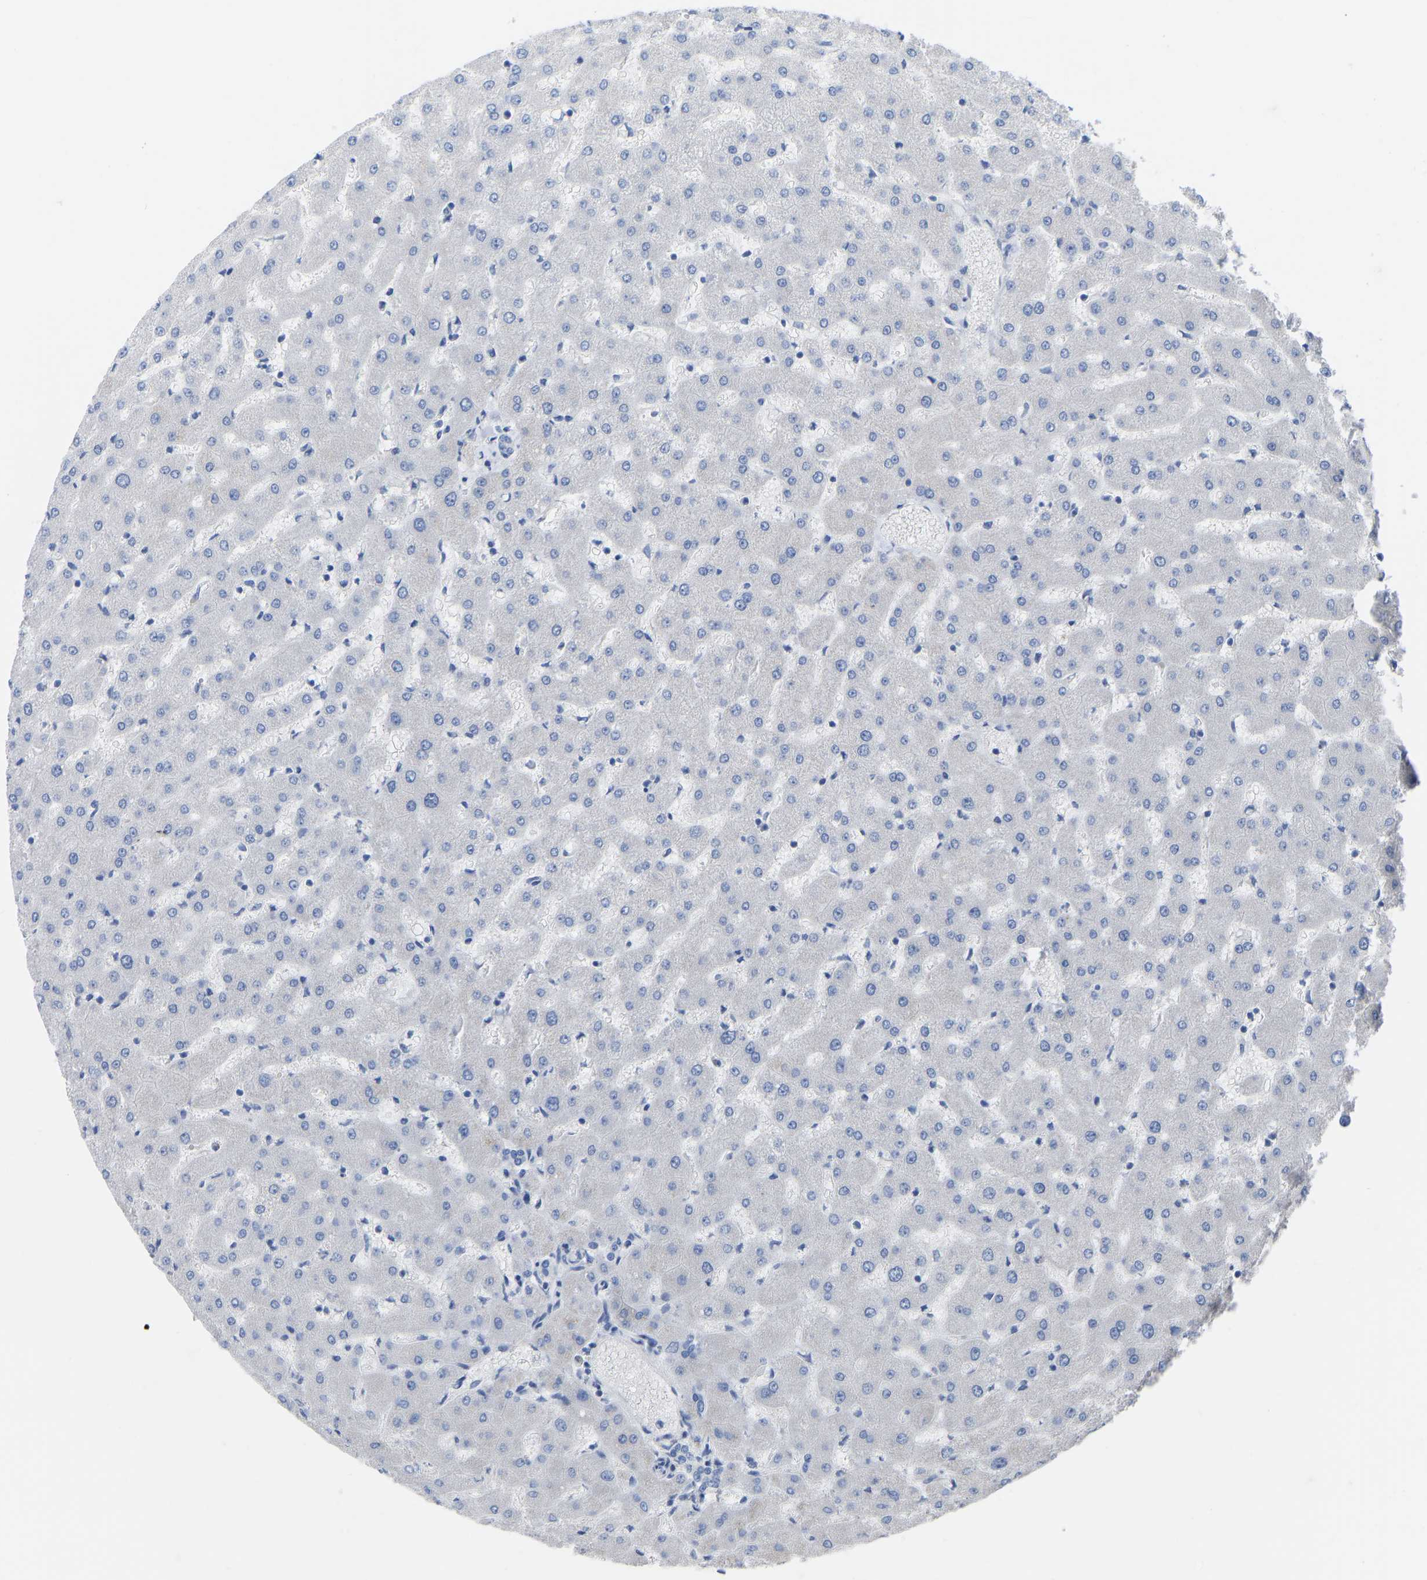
{"staining": {"intensity": "negative", "quantity": "none", "location": "none"}, "tissue": "liver", "cell_type": "Cholangiocytes", "image_type": "normal", "snomed": [{"axis": "morphology", "description": "Normal tissue, NOS"}, {"axis": "topography", "description": "Liver"}], "caption": "Normal liver was stained to show a protein in brown. There is no significant staining in cholangiocytes. The staining is performed using DAB (3,3'-diaminobenzidine) brown chromogen with nuclei counter-stained in using hematoxylin.", "gene": "OLIG2", "patient": {"sex": "female", "age": 63}}